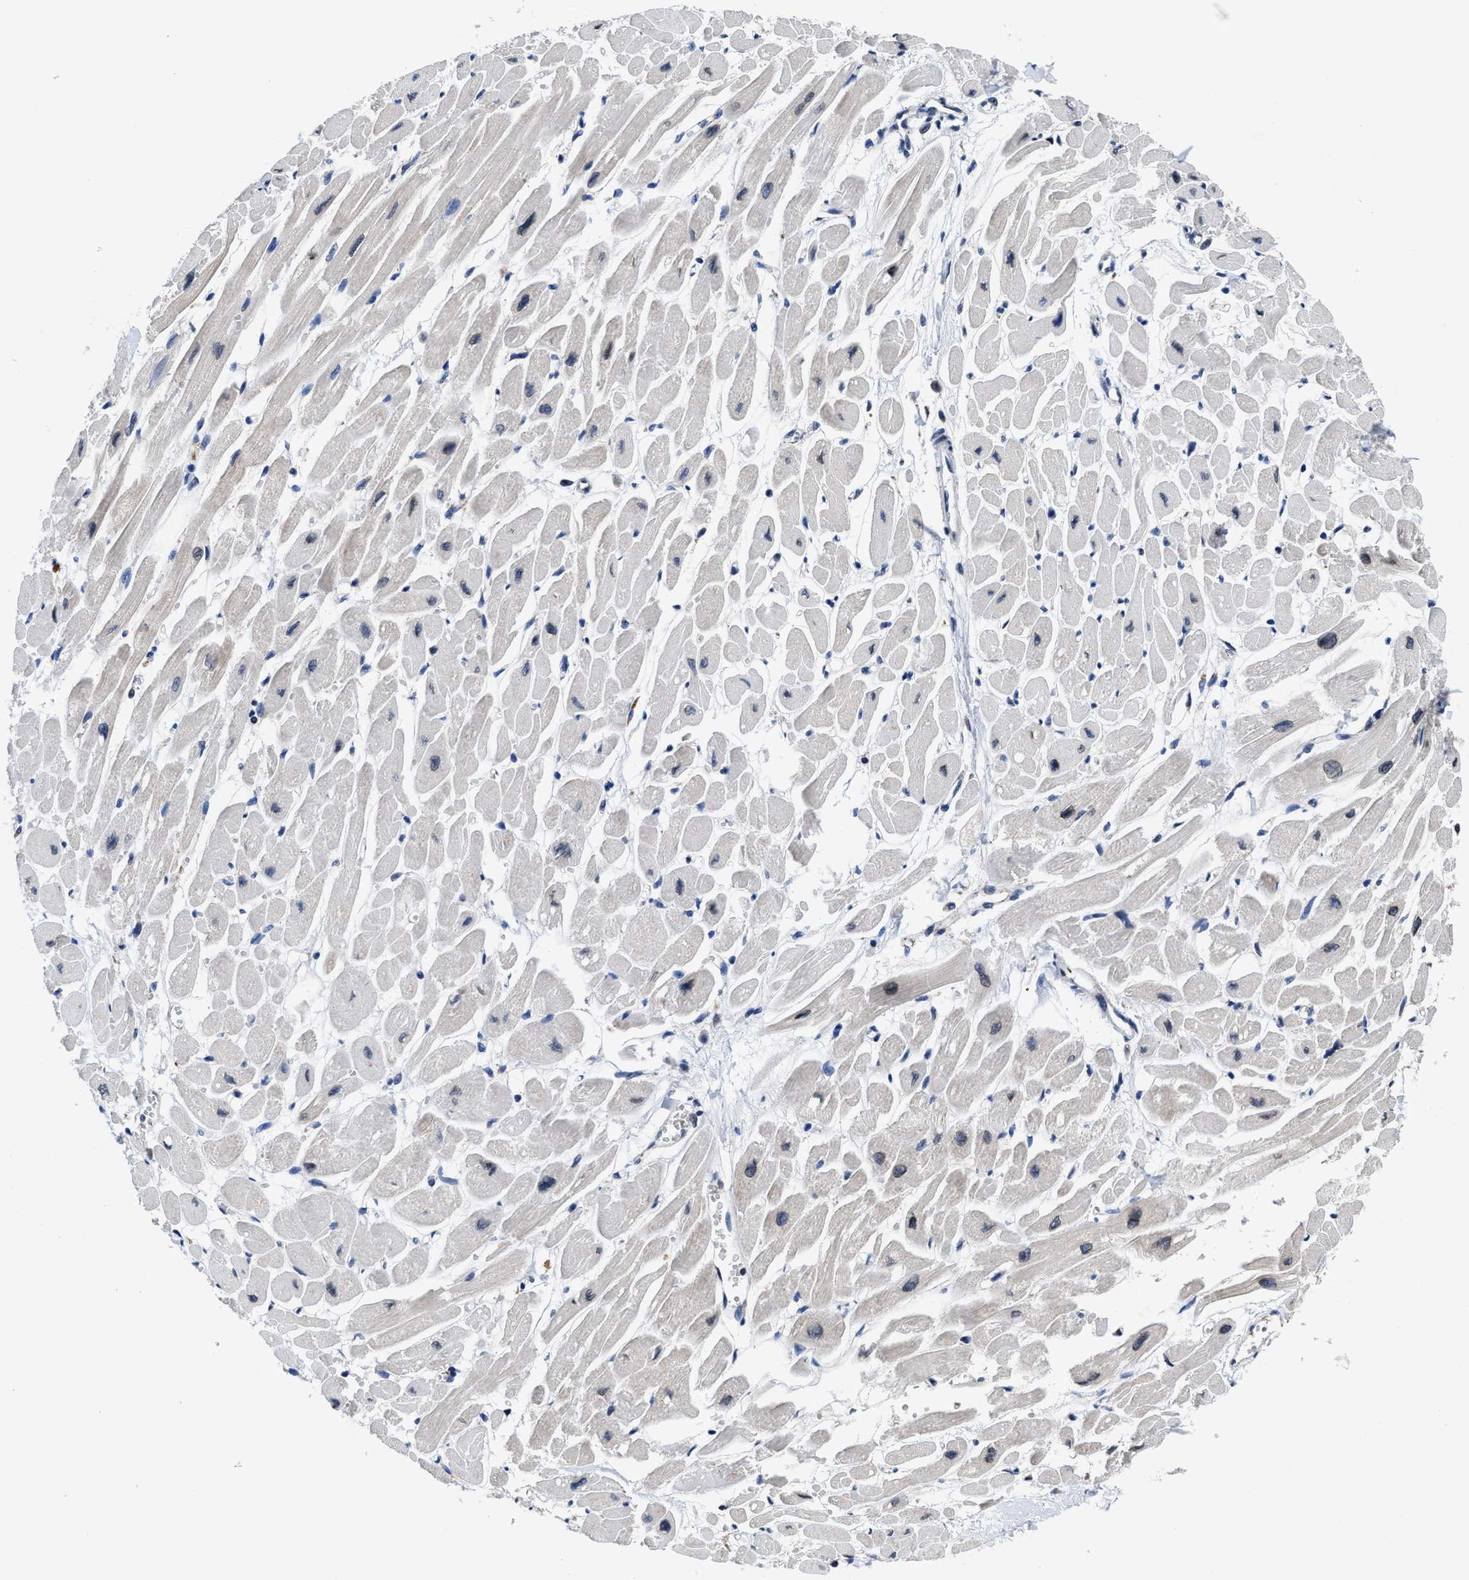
{"staining": {"intensity": "weak", "quantity": "<25%", "location": "cytoplasmic/membranous"}, "tissue": "heart muscle", "cell_type": "Cardiomyocytes", "image_type": "normal", "snomed": [{"axis": "morphology", "description": "Normal tissue, NOS"}, {"axis": "topography", "description": "Heart"}], "caption": "An image of heart muscle stained for a protein exhibits no brown staining in cardiomyocytes. (Brightfield microscopy of DAB IHC at high magnification).", "gene": "CACNA1D", "patient": {"sex": "female", "age": 54}}